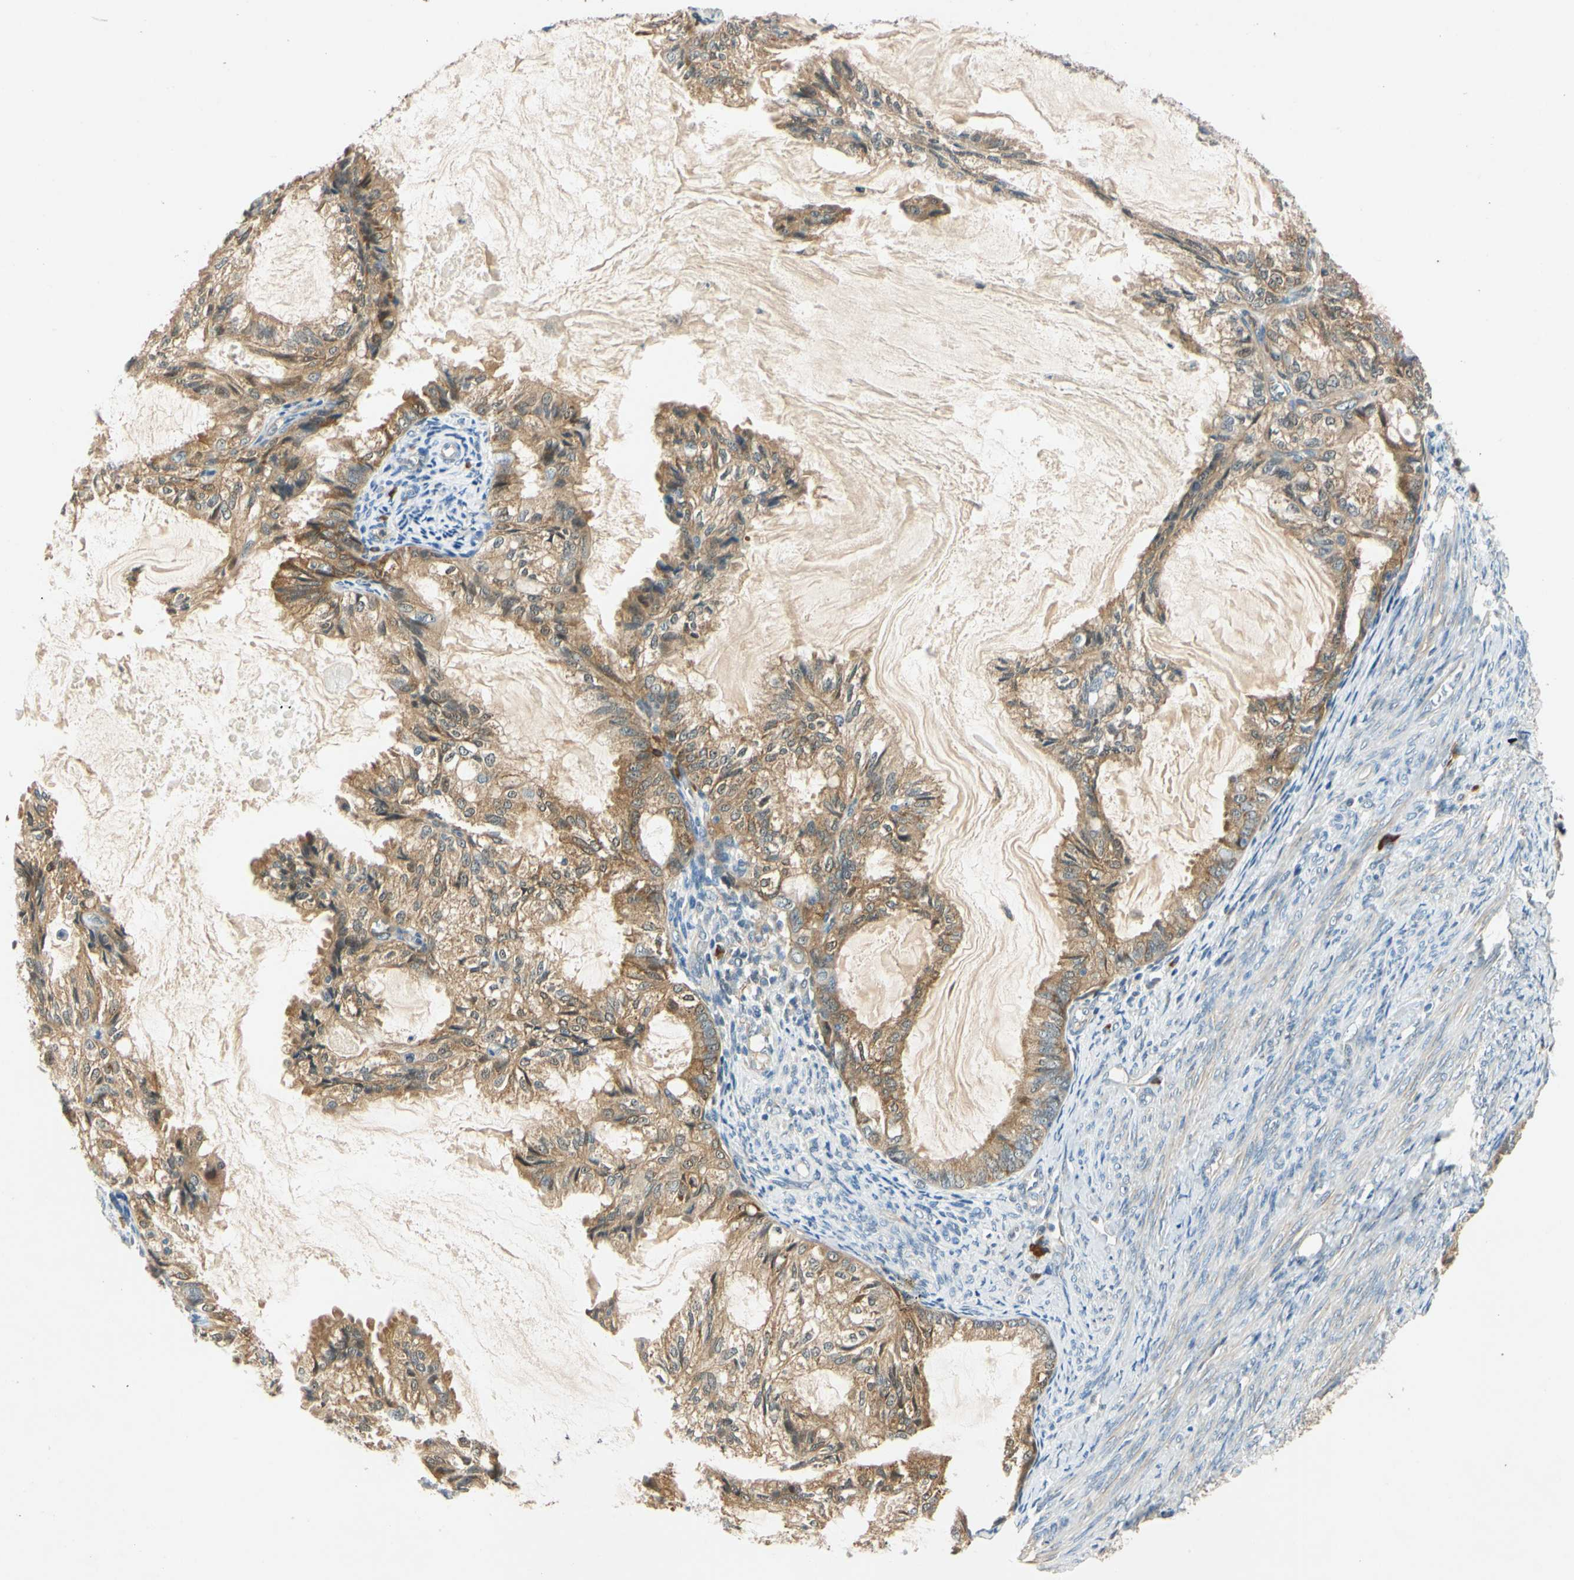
{"staining": {"intensity": "strong", "quantity": ">75%", "location": "cytoplasmic/membranous"}, "tissue": "cervical cancer", "cell_type": "Tumor cells", "image_type": "cancer", "snomed": [{"axis": "morphology", "description": "Normal tissue, NOS"}, {"axis": "morphology", "description": "Adenocarcinoma, NOS"}, {"axis": "topography", "description": "Cervix"}, {"axis": "topography", "description": "Endometrium"}], "caption": "Tumor cells display high levels of strong cytoplasmic/membranous expression in approximately >75% of cells in human cervical cancer.", "gene": "WIPI1", "patient": {"sex": "female", "age": 86}}